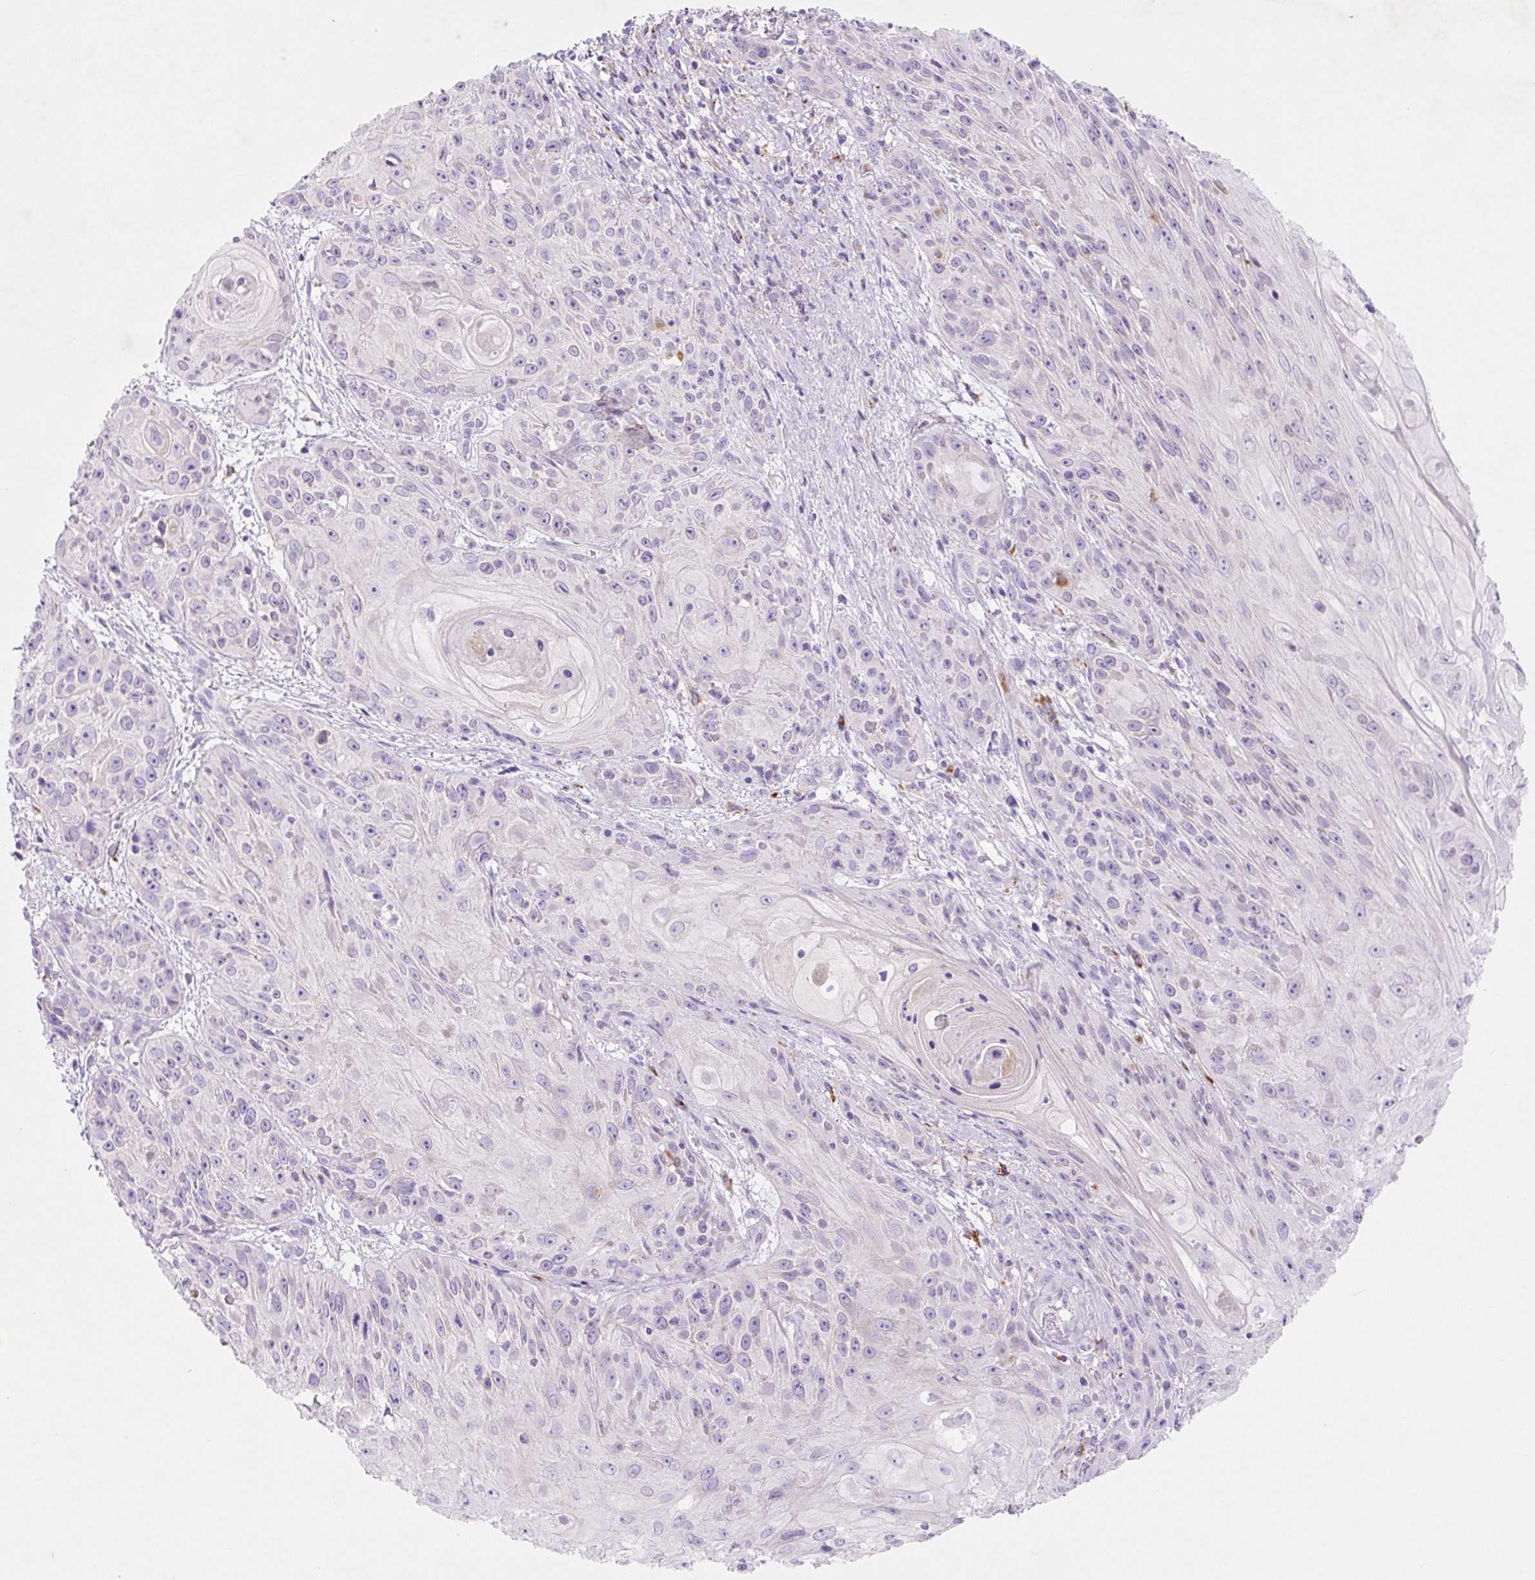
{"staining": {"intensity": "negative", "quantity": "none", "location": "none"}, "tissue": "skin cancer", "cell_type": "Tumor cells", "image_type": "cancer", "snomed": [{"axis": "morphology", "description": "Squamous cell carcinoma, NOS"}, {"axis": "topography", "description": "Skin"}, {"axis": "topography", "description": "Vulva"}], "caption": "An immunohistochemistry micrograph of skin cancer (squamous cell carcinoma) is shown. There is no staining in tumor cells of skin cancer (squamous cell carcinoma). (DAB (3,3'-diaminobenzidine) immunohistochemistry (IHC) with hematoxylin counter stain).", "gene": "HEXA", "patient": {"sex": "female", "age": 76}}